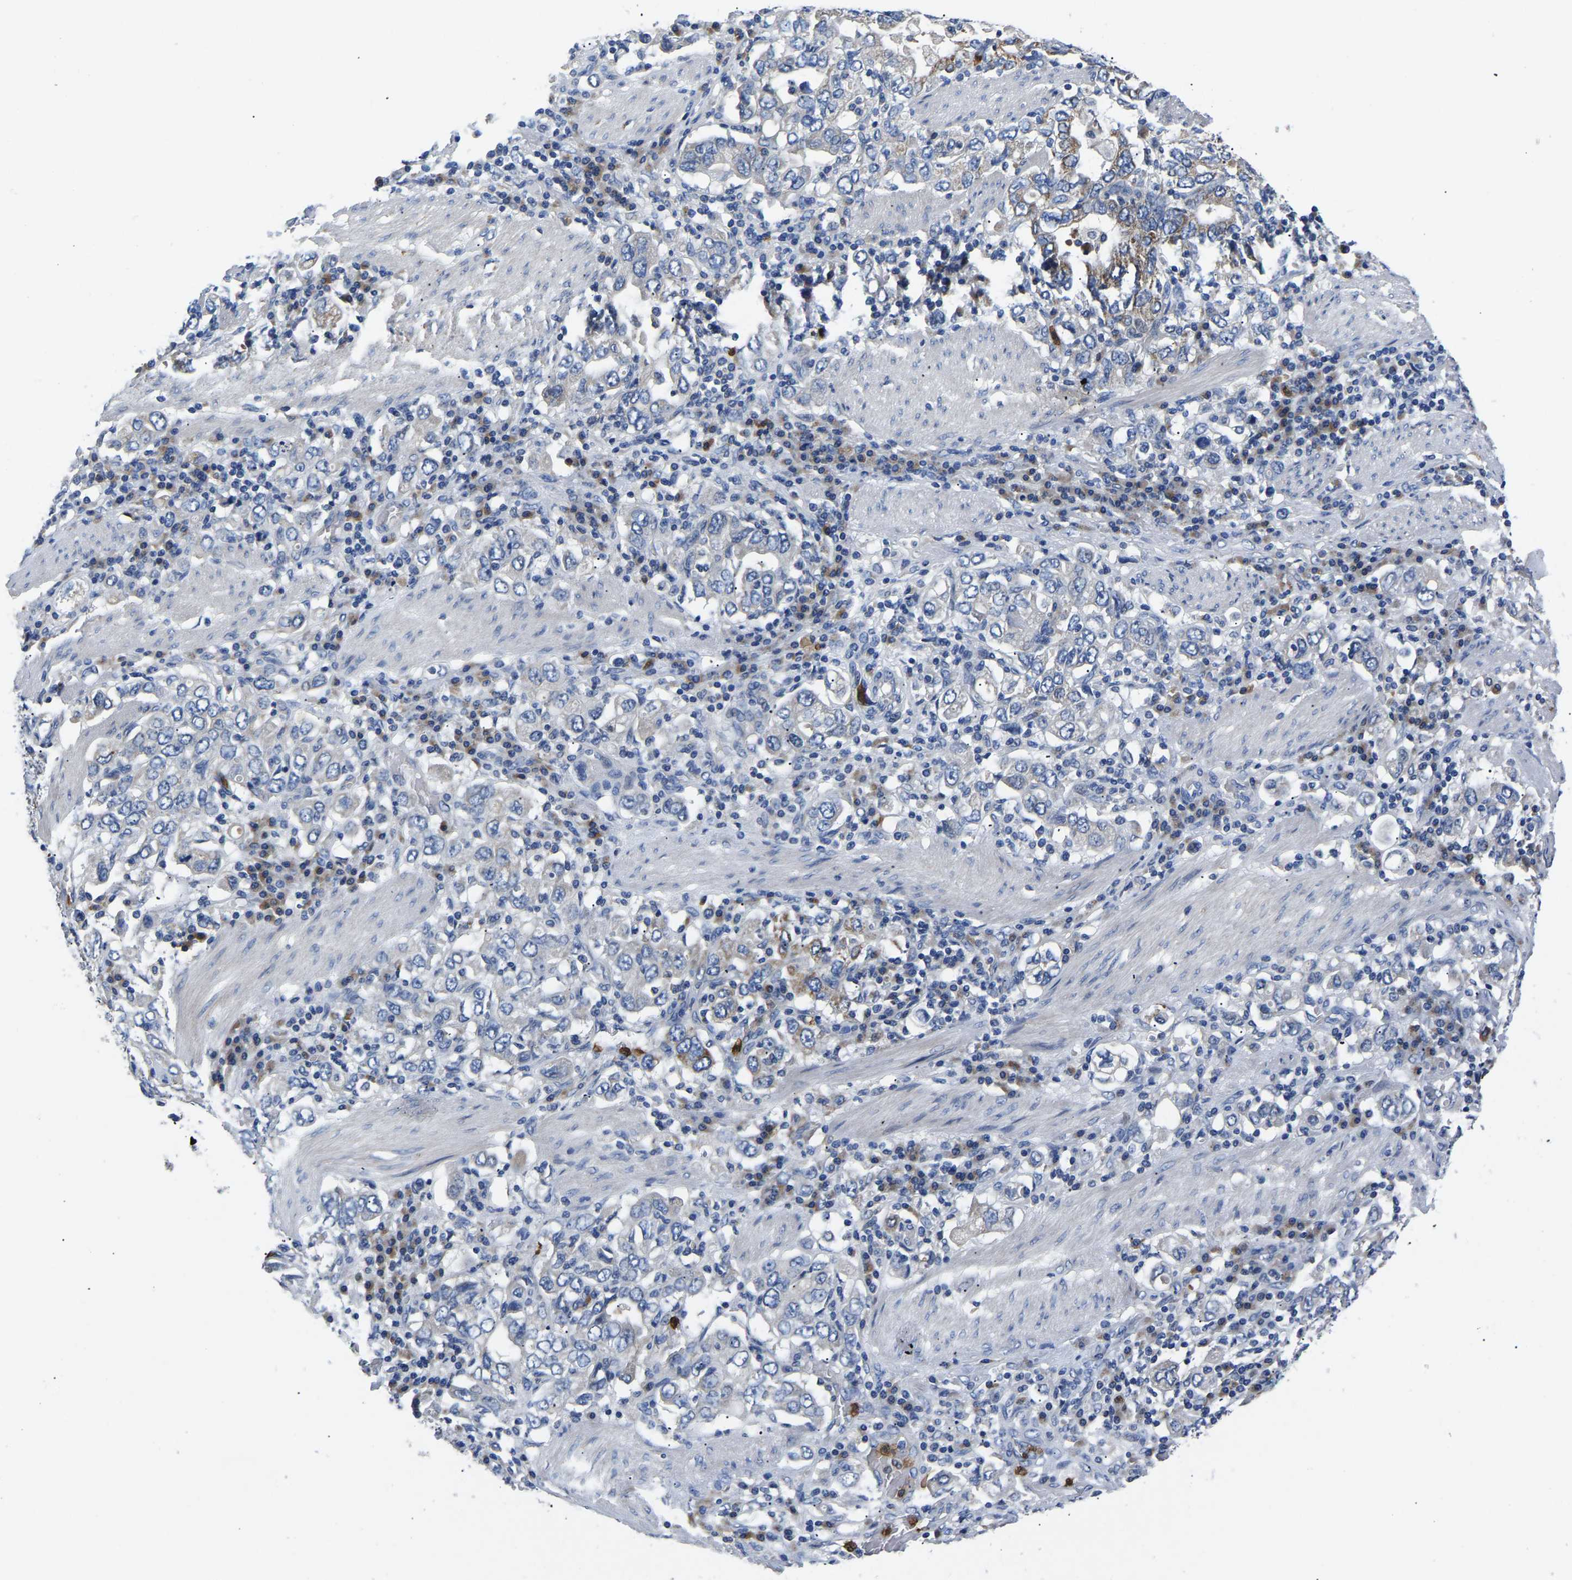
{"staining": {"intensity": "negative", "quantity": "none", "location": "none"}, "tissue": "stomach cancer", "cell_type": "Tumor cells", "image_type": "cancer", "snomed": [{"axis": "morphology", "description": "Adenocarcinoma, NOS"}, {"axis": "topography", "description": "Stomach, upper"}], "caption": "Tumor cells are negative for brown protein staining in adenocarcinoma (stomach).", "gene": "TOR1B", "patient": {"sex": "male", "age": 62}}